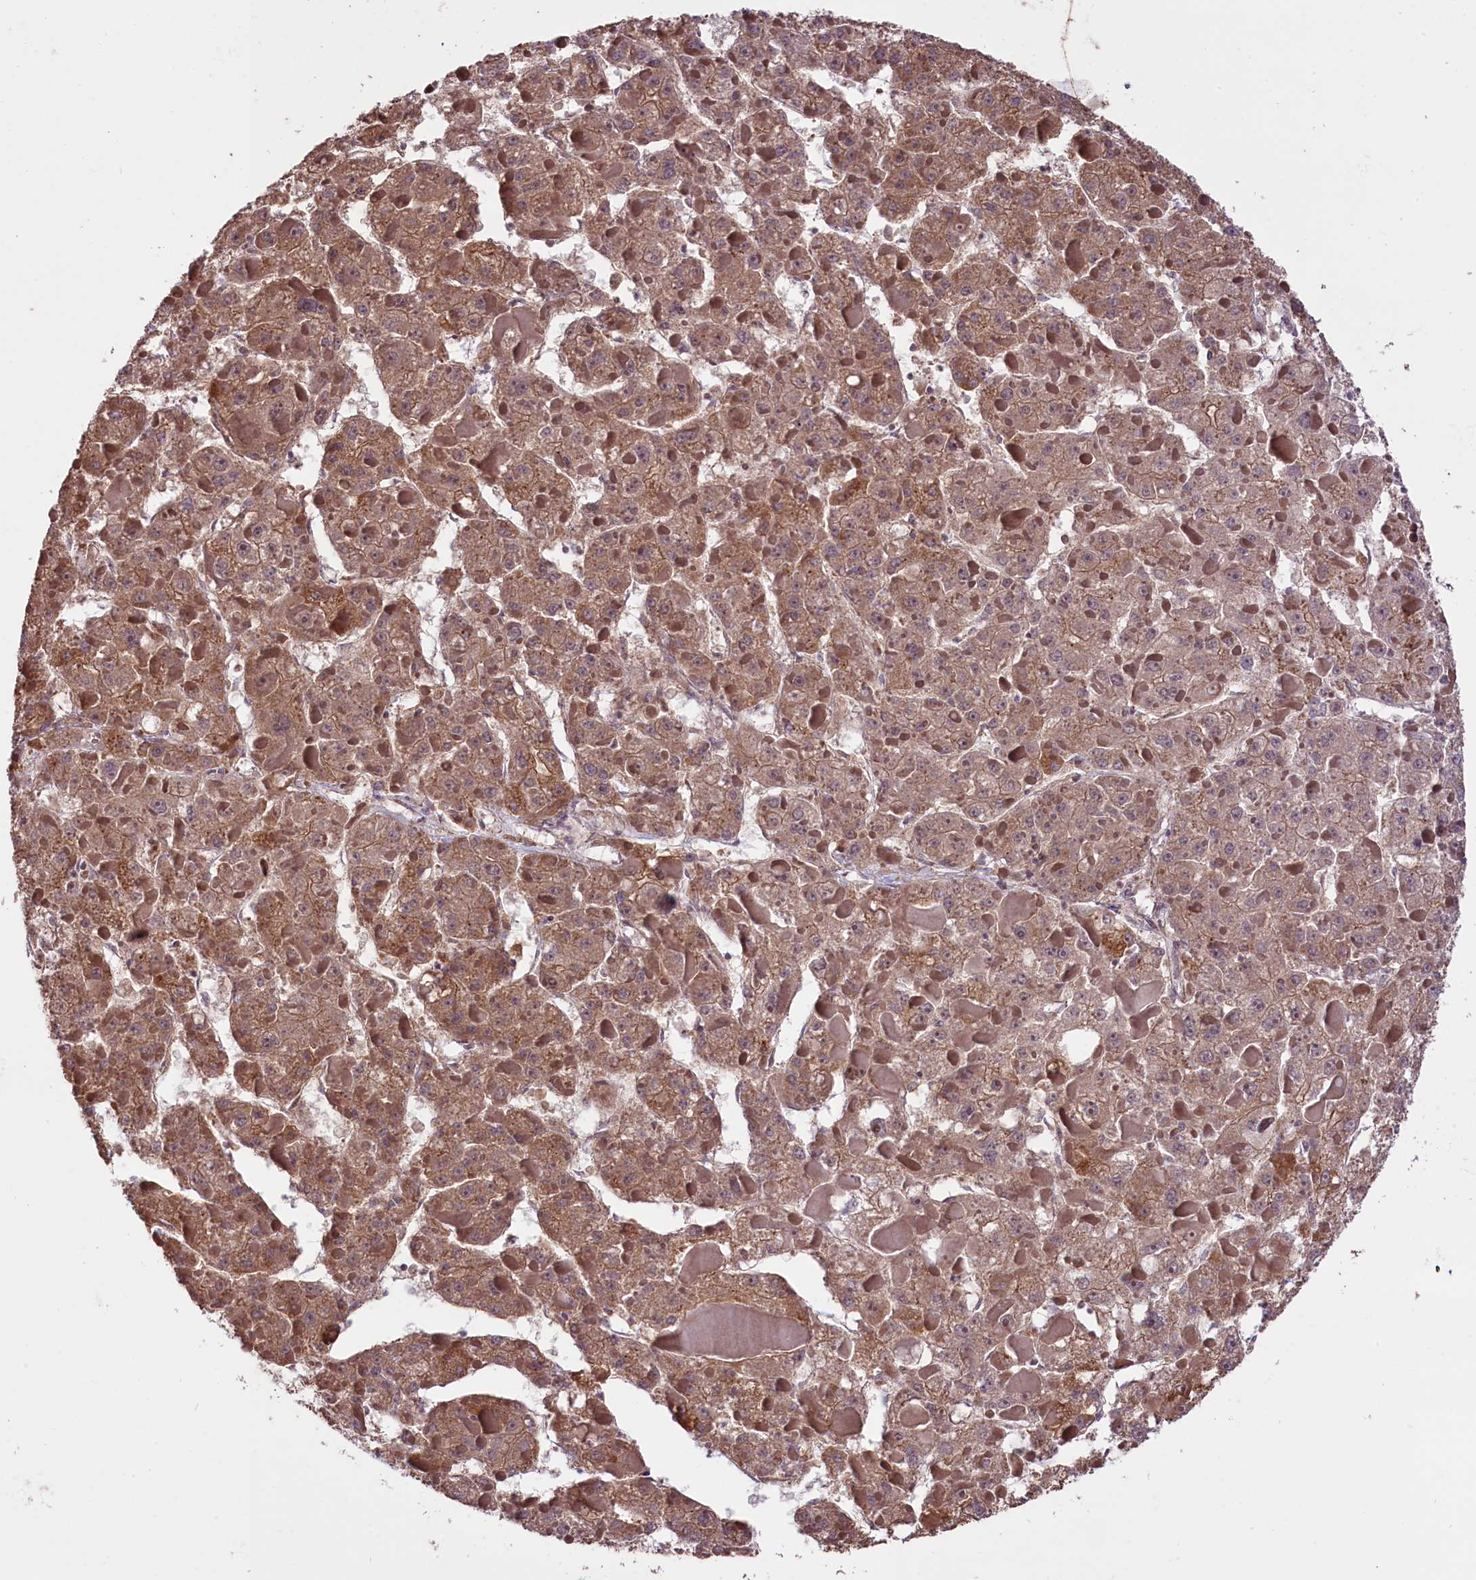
{"staining": {"intensity": "moderate", "quantity": ">75%", "location": "cytoplasmic/membranous"}, "tissue": "liver cancer", "cell_type": "Tumor cells", "image_type": "cancer", "snomed": [{"axis": "morphology", "description": "Carcinoma, Hepatocellular, NOS"}, {"axis": "topography", "description": "Liver"}], "caption": "The photomicrograph exhibits a brown stain indicating the presence of a protein in the cytoplasmic/membranous of tumor cells in liver hepatocellular carcinoma.", "gene": "HDAC5", "patient": {"sex": "female", "age": 73}}